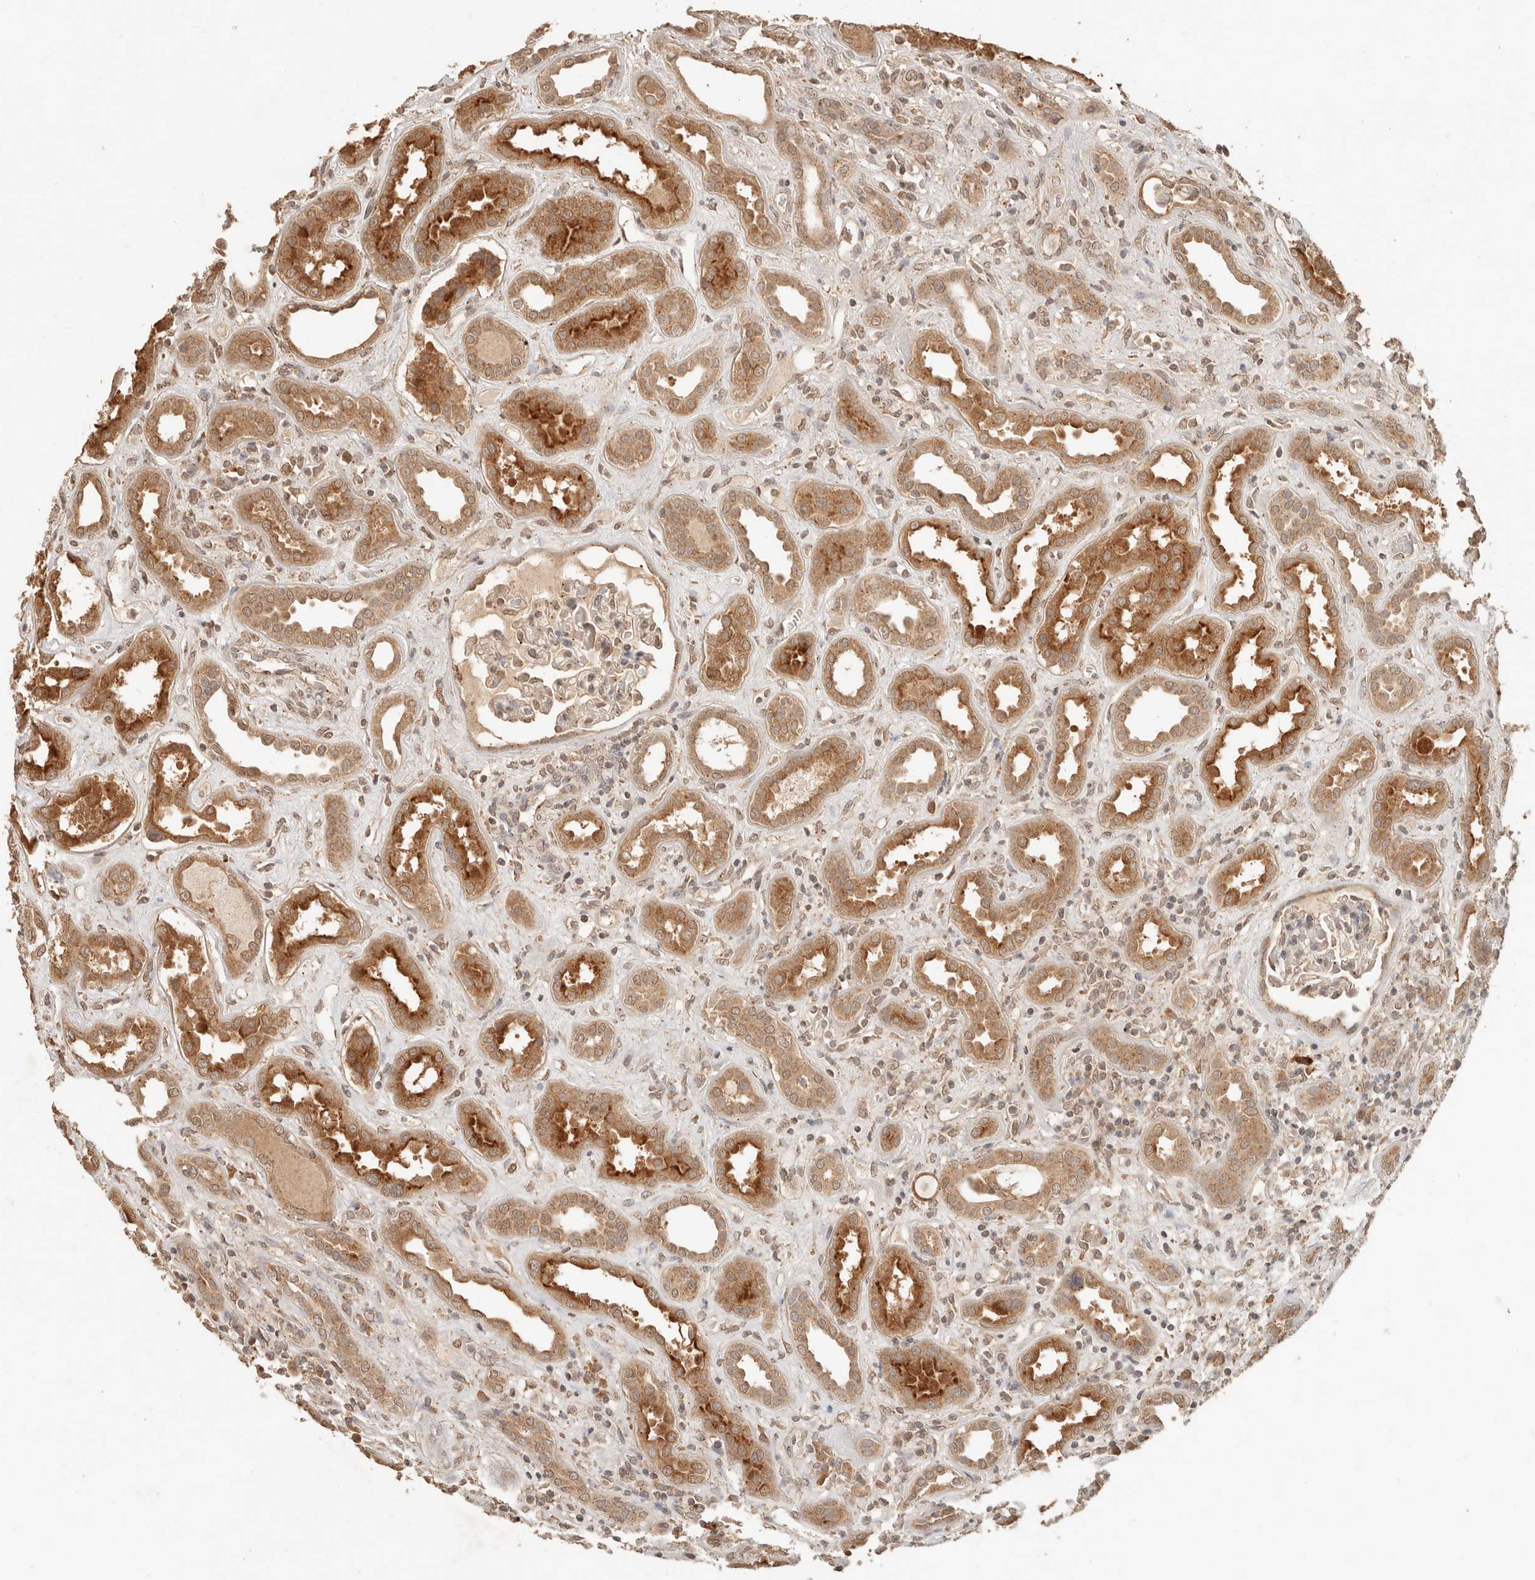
{"staining": {"intensity": "weak", "quantity": "25%-75%", "location": "cytoplasmic/membranous,nuclear"}, "tissue": "kidney", "cell_type": "Cells in glomeruli", "image_type": "normal", "snomed": [{"axis": "morphology", "description": "Normal tissue, NOS"}, {"axis": "topography", "description": "Kidney"}], "caption": "Immunohistochemistry staining of normal kidney, which demonstrates low levels of weak cytoplasmic/membranous,nuclear expression in approximately 25%-75% of cells in glomeruli indicating weak cytoplasmic/membranous,nuclear protein positivity. The staining was performed using DAB (3,3'-diaminobenzidine) (brown) for protein detection and nuclei were counterstained in hematoxylin (blue).", "gene": "LMO4", "patient": {"sex": "male", "age": 59}}